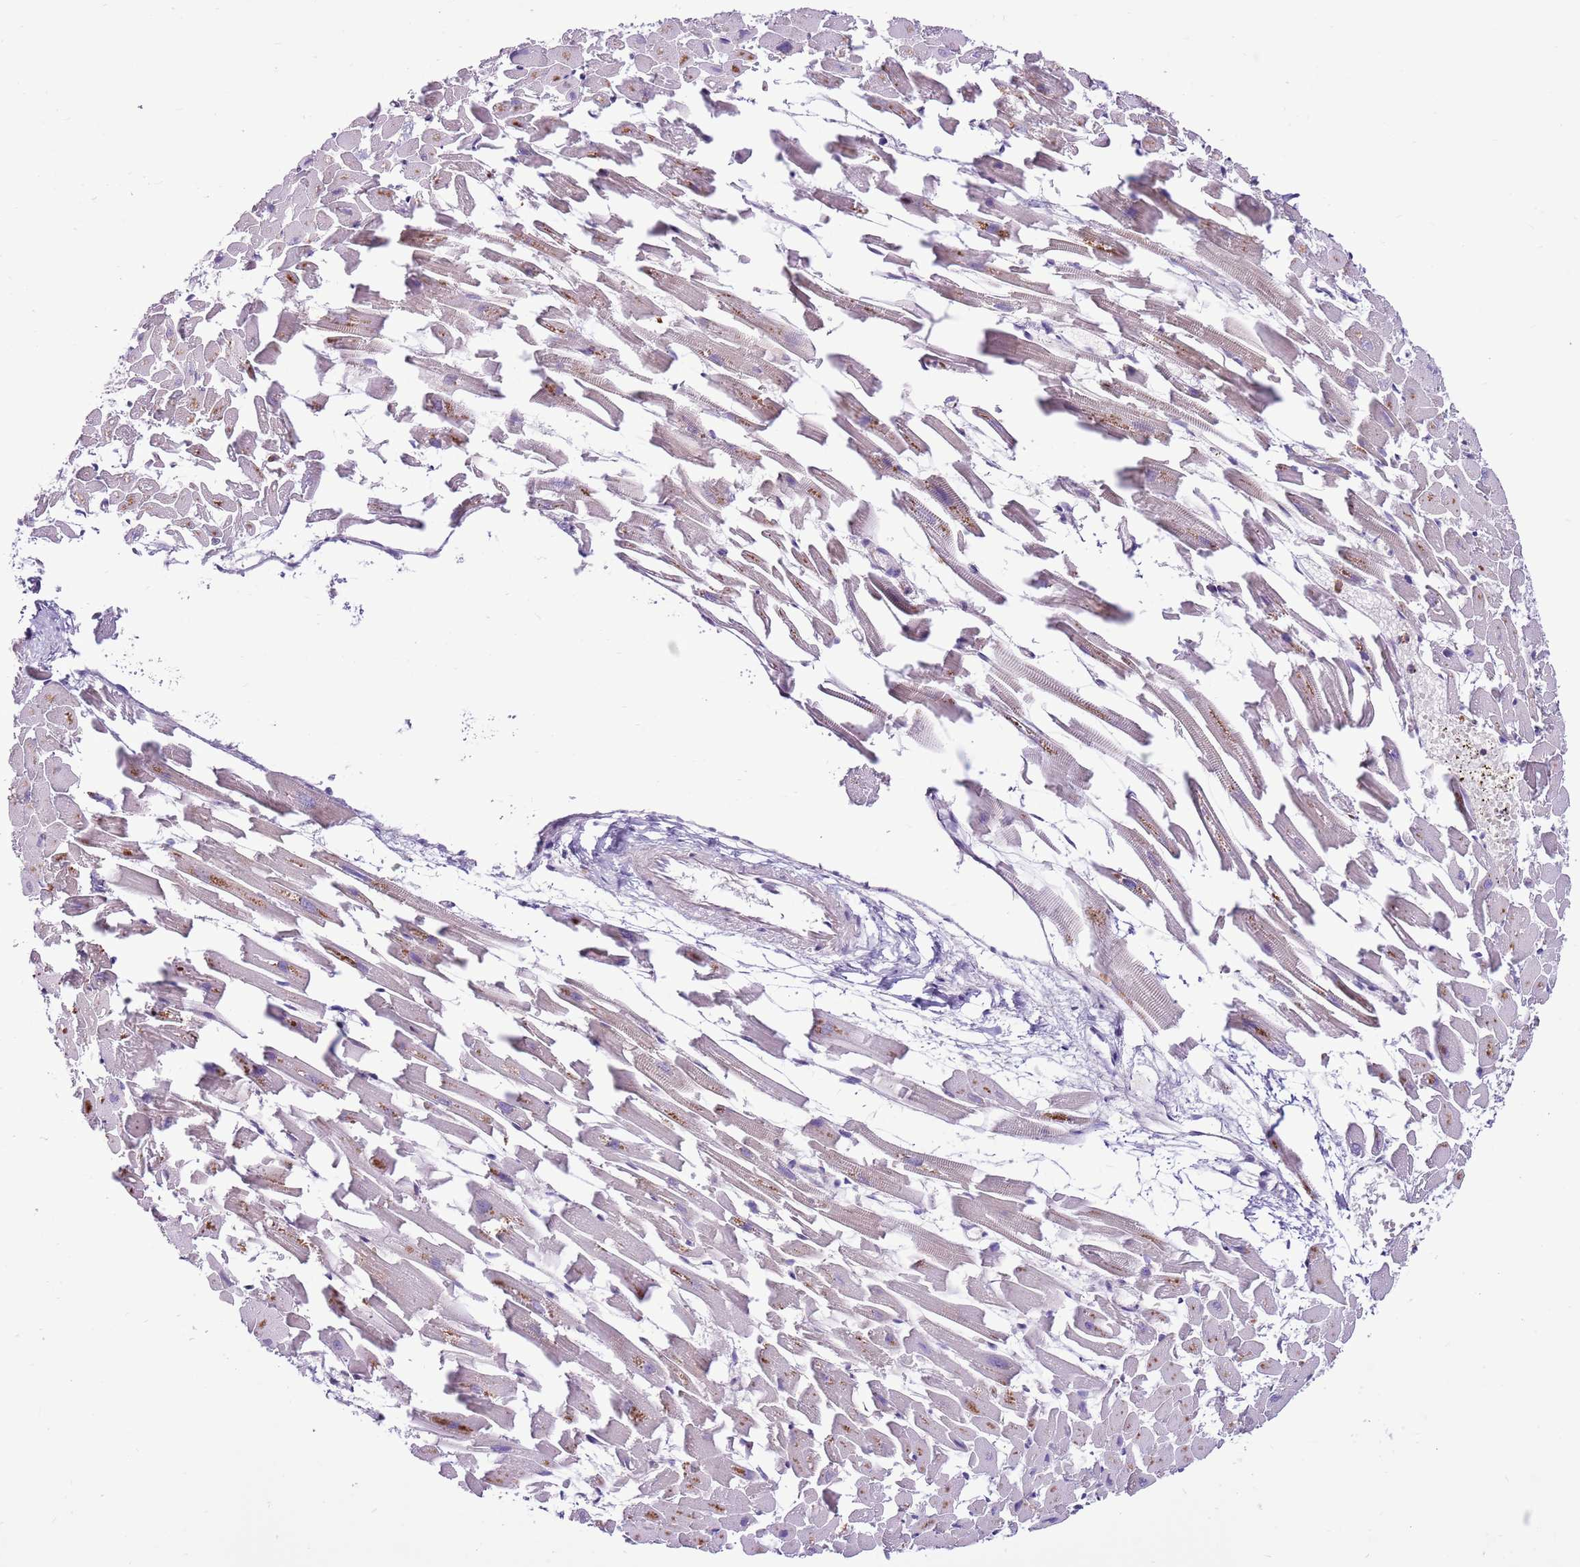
{"staining": {"intensity": "weak", "quantity": "<25%", "location": "cytoplasmic/membranous"}, "tissue": "heart muscle", "cell_type": "Cardiomyocytes", "image_type": "normal", "snomed": [{"axis": "morphology", "description": "Normal tissue, NOS"}, {"axis": "topography", "description": "Heart"}], "caption": "DAB immunohistochemical staining of normal heart muscle shows no significant positivity in cardiomyocytes. (DAB immunohistochemistry (IHC), high magnification).", "gene": "ZSWIM1", "patient": {"sex": "female", "age": 64}}